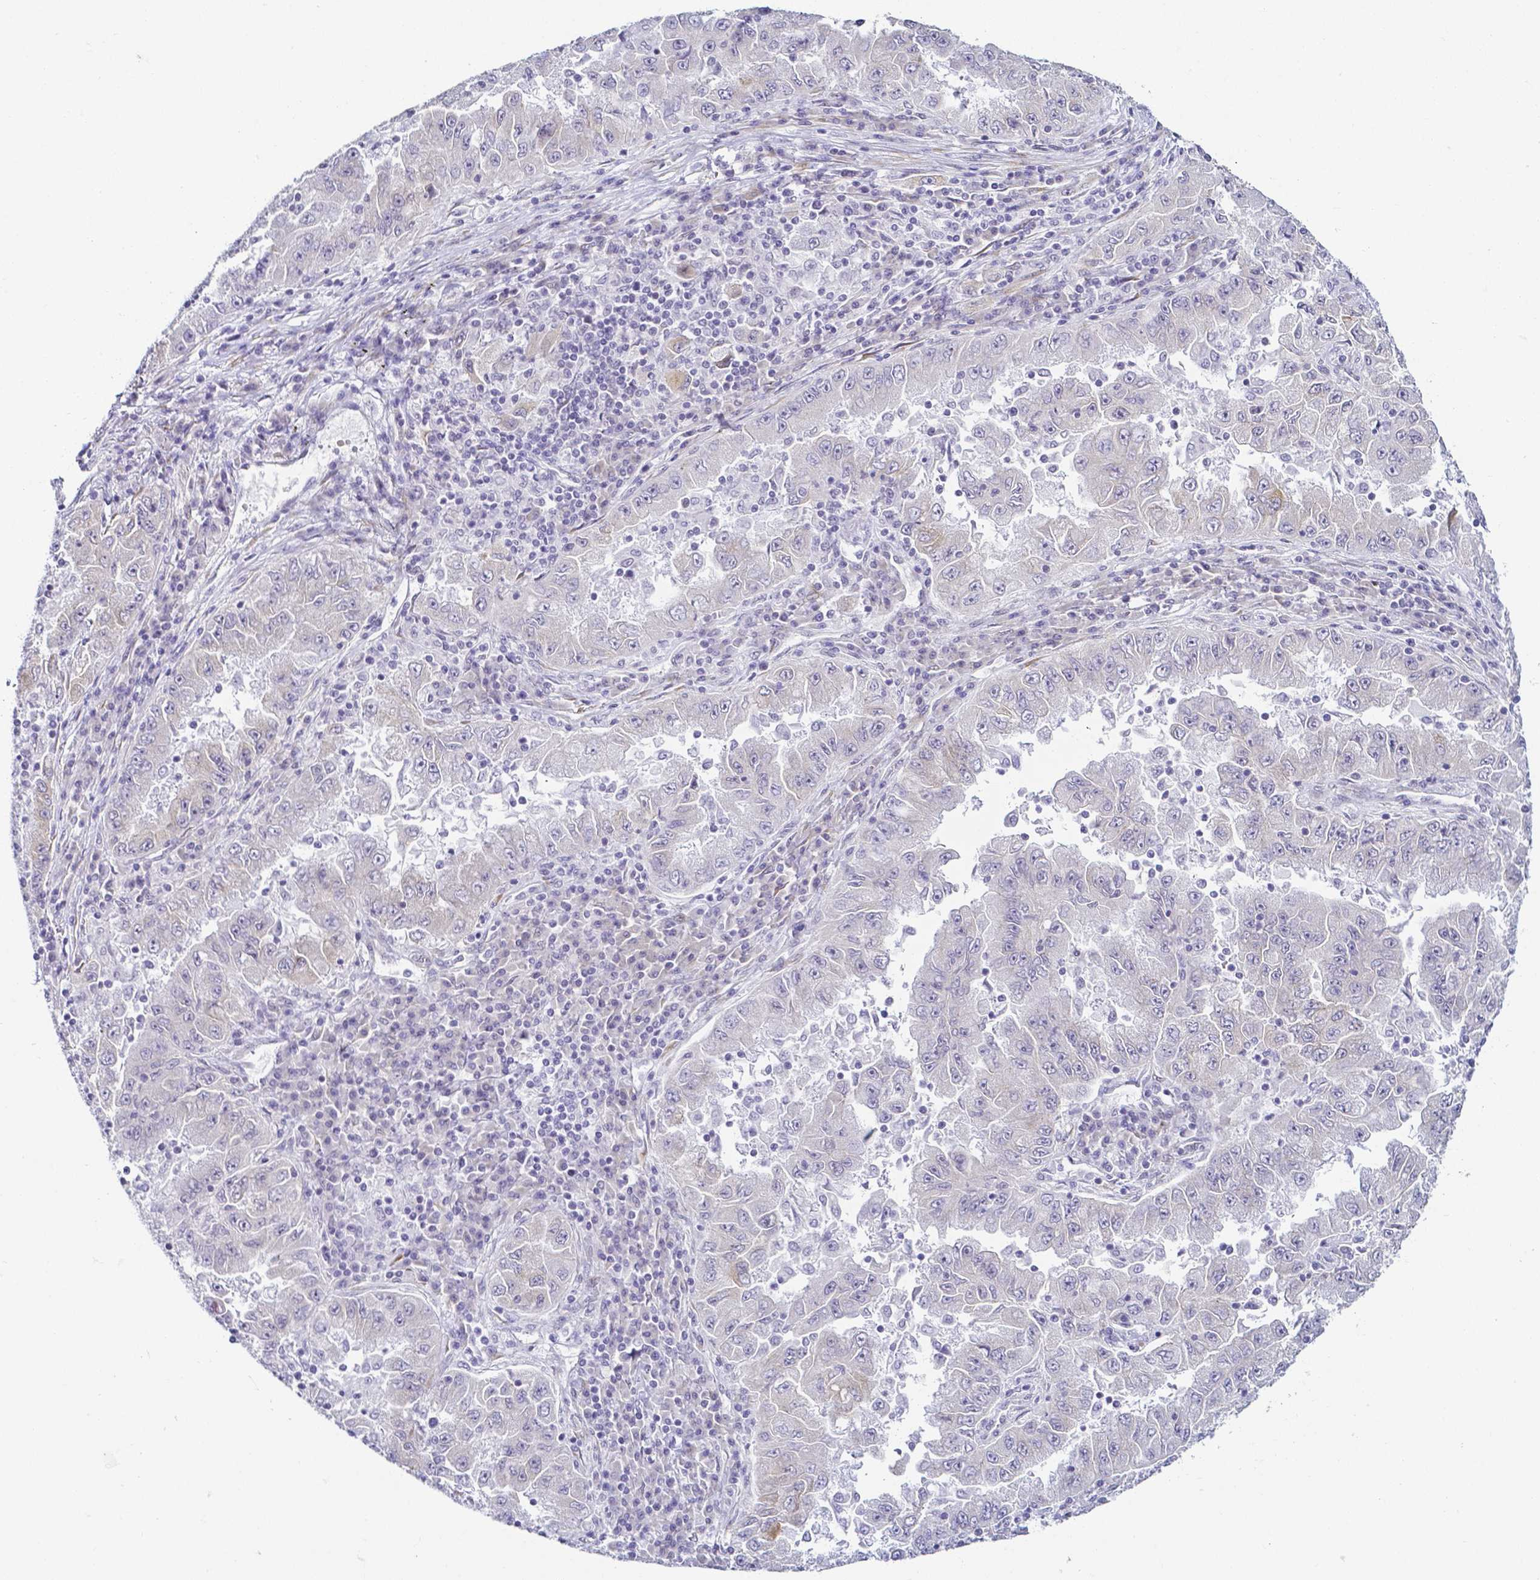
{"staining": {"intensity": "negative", "quantity": "none", "location": "none"}, "tissue": "lung cancer", "cell_type": "Tumor cells", "image_type": "cancer", "snomed": [{"axis": "morphology", "description": "Adenocarcinoma, NOS"}, {"axis": "morphology", "description": "Adenocarcinoma primary or metastatic"}, {"axis": "topography", "description": "Lung"}], "caption": "An IHC image of lung adenocarcinoma is shown. There is no staining in tumor cells of lung adenocarcinoma.", "gene": "FAM83G", "patient": {"sex": "male", "age": 74}}